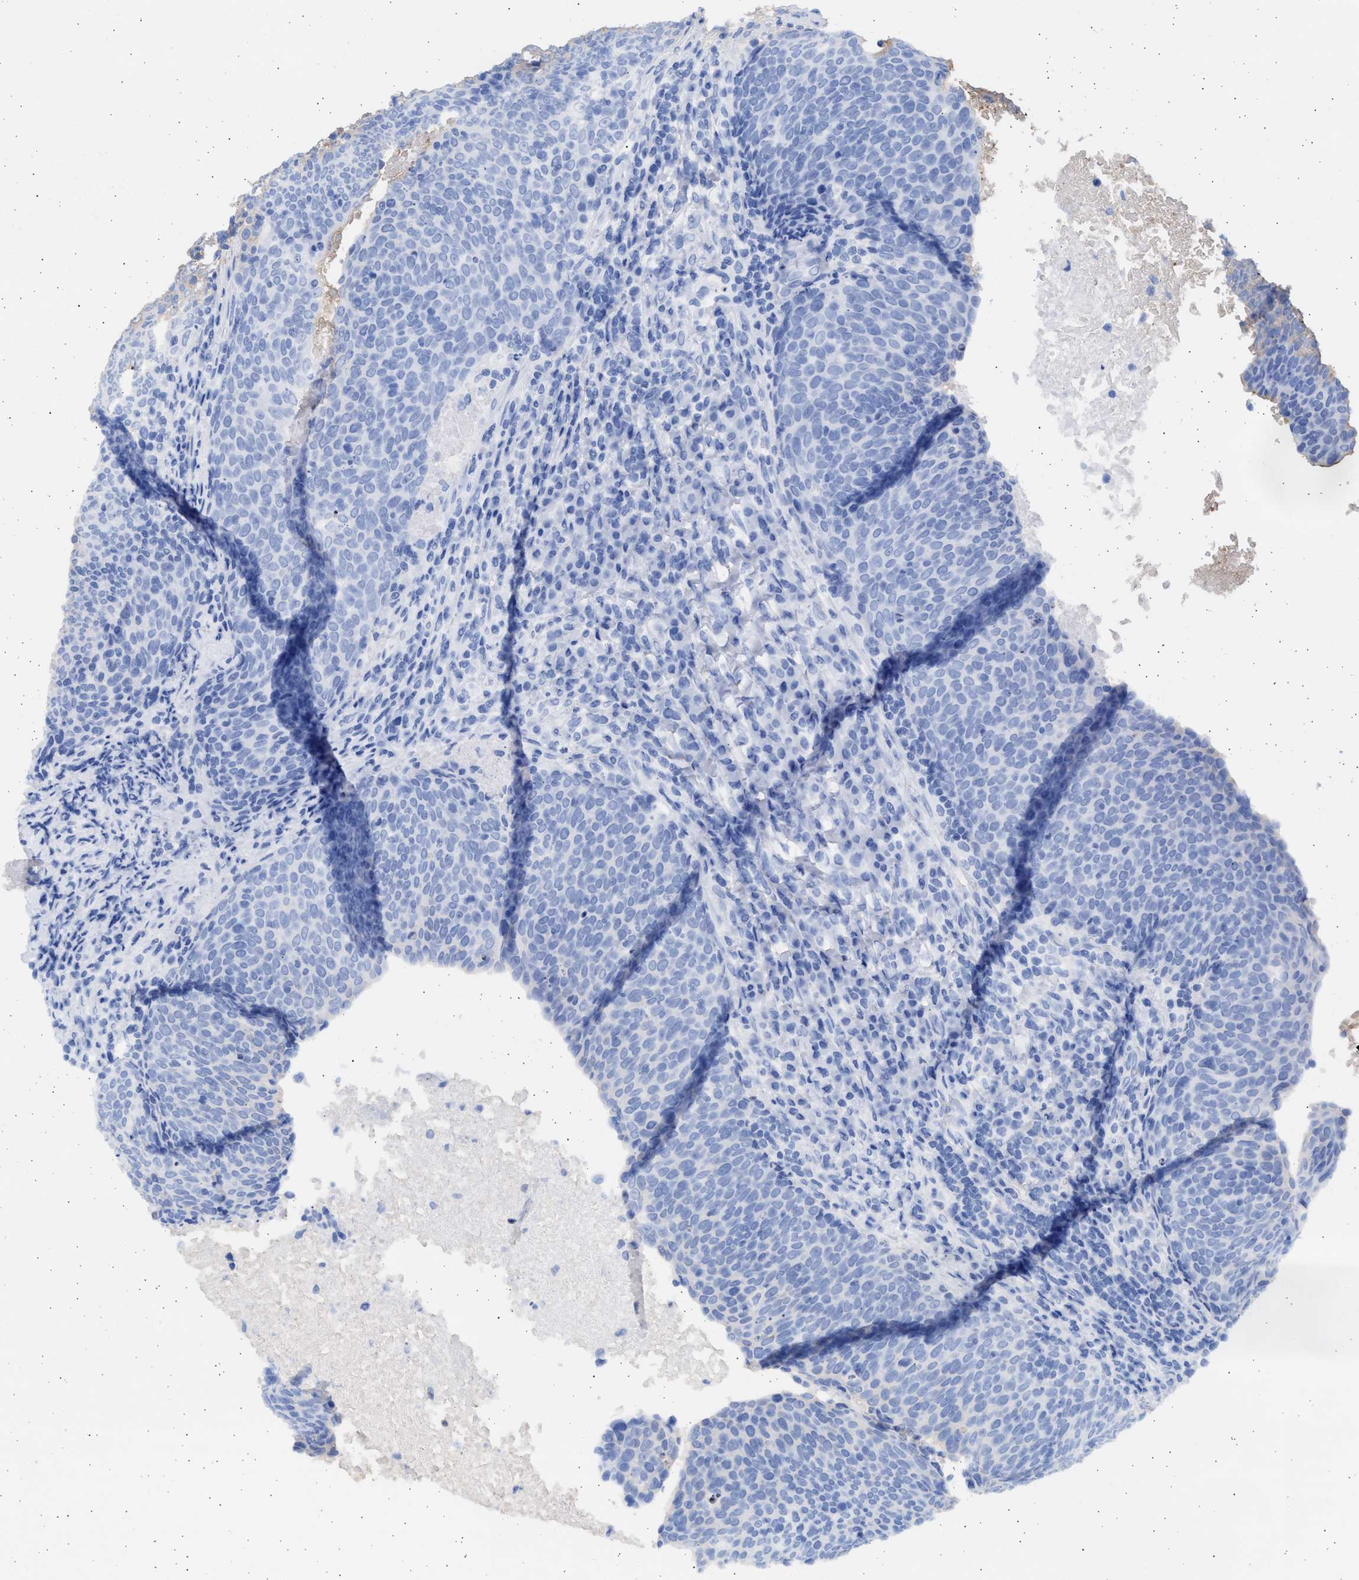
{"staining": {"intensity": "negative", "quantity": "none", "location": "none"}, "tissue": "head and neck cancer", "cell_type": "Tumor cells", "image_type": "cancer", "snomed": [{"axis": "morphology", "description": "Squamous cell carcinoma, NOS"}, {"axis": "morphology", "description": "Squamous cell carcinoma, metastatic, NOS"}, {"axis": "topography", "description": "Lymph node"}, {"axis": "topography", "description": "Head-Neck"}], "caption": "There is no significant positivity in tumor cells of squamous cell carcinoma (head and neck).", "gene": "ALDOC", "patient": {"sex": "male", "age": 62}}